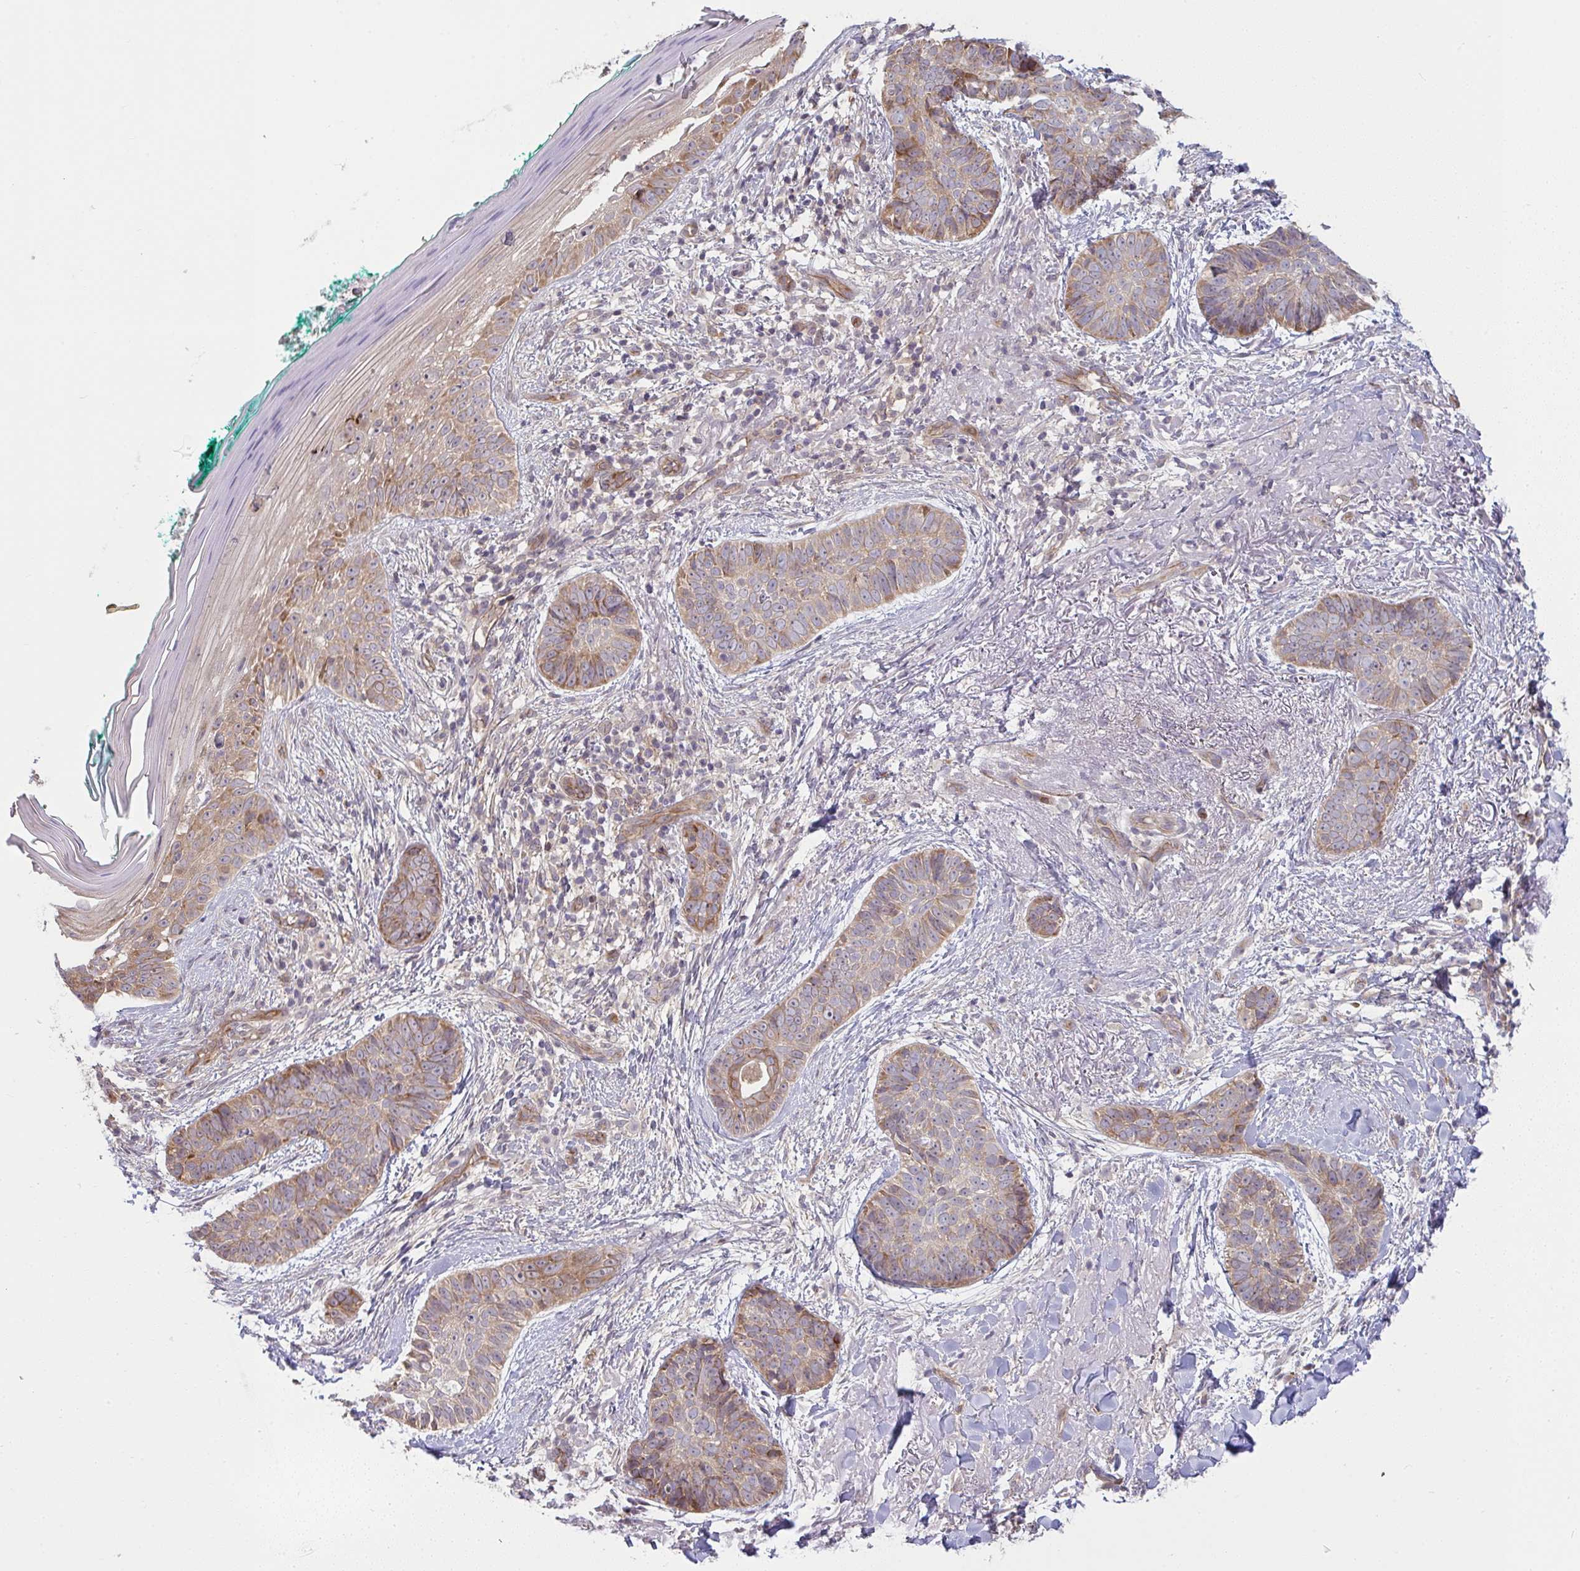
{"staining": {"intensity": "moderate", "quantity": ">75%", "location": "cytoplasmic/membranous"}, "tissue": "skin cancer", "cell_type": "Tumor cells", "image_type": "cancer", "snomed": [{"axis": "morphology", "description": "Basal cell carcinoma"}, {"axis": "topography", "description": "Skin"}, {"axis": "topography", "description": "Skin of face"}, {"axis": "topography", "description": "Skin of nose"}], "caption": "Protein staining of skin basal cell carcinoma tissue displays moderate cytoplasmic/membranous positivity in about >75% of tumor cells.", "gene": "CASP9", "patient": {"sex": "female", "age": 86}}